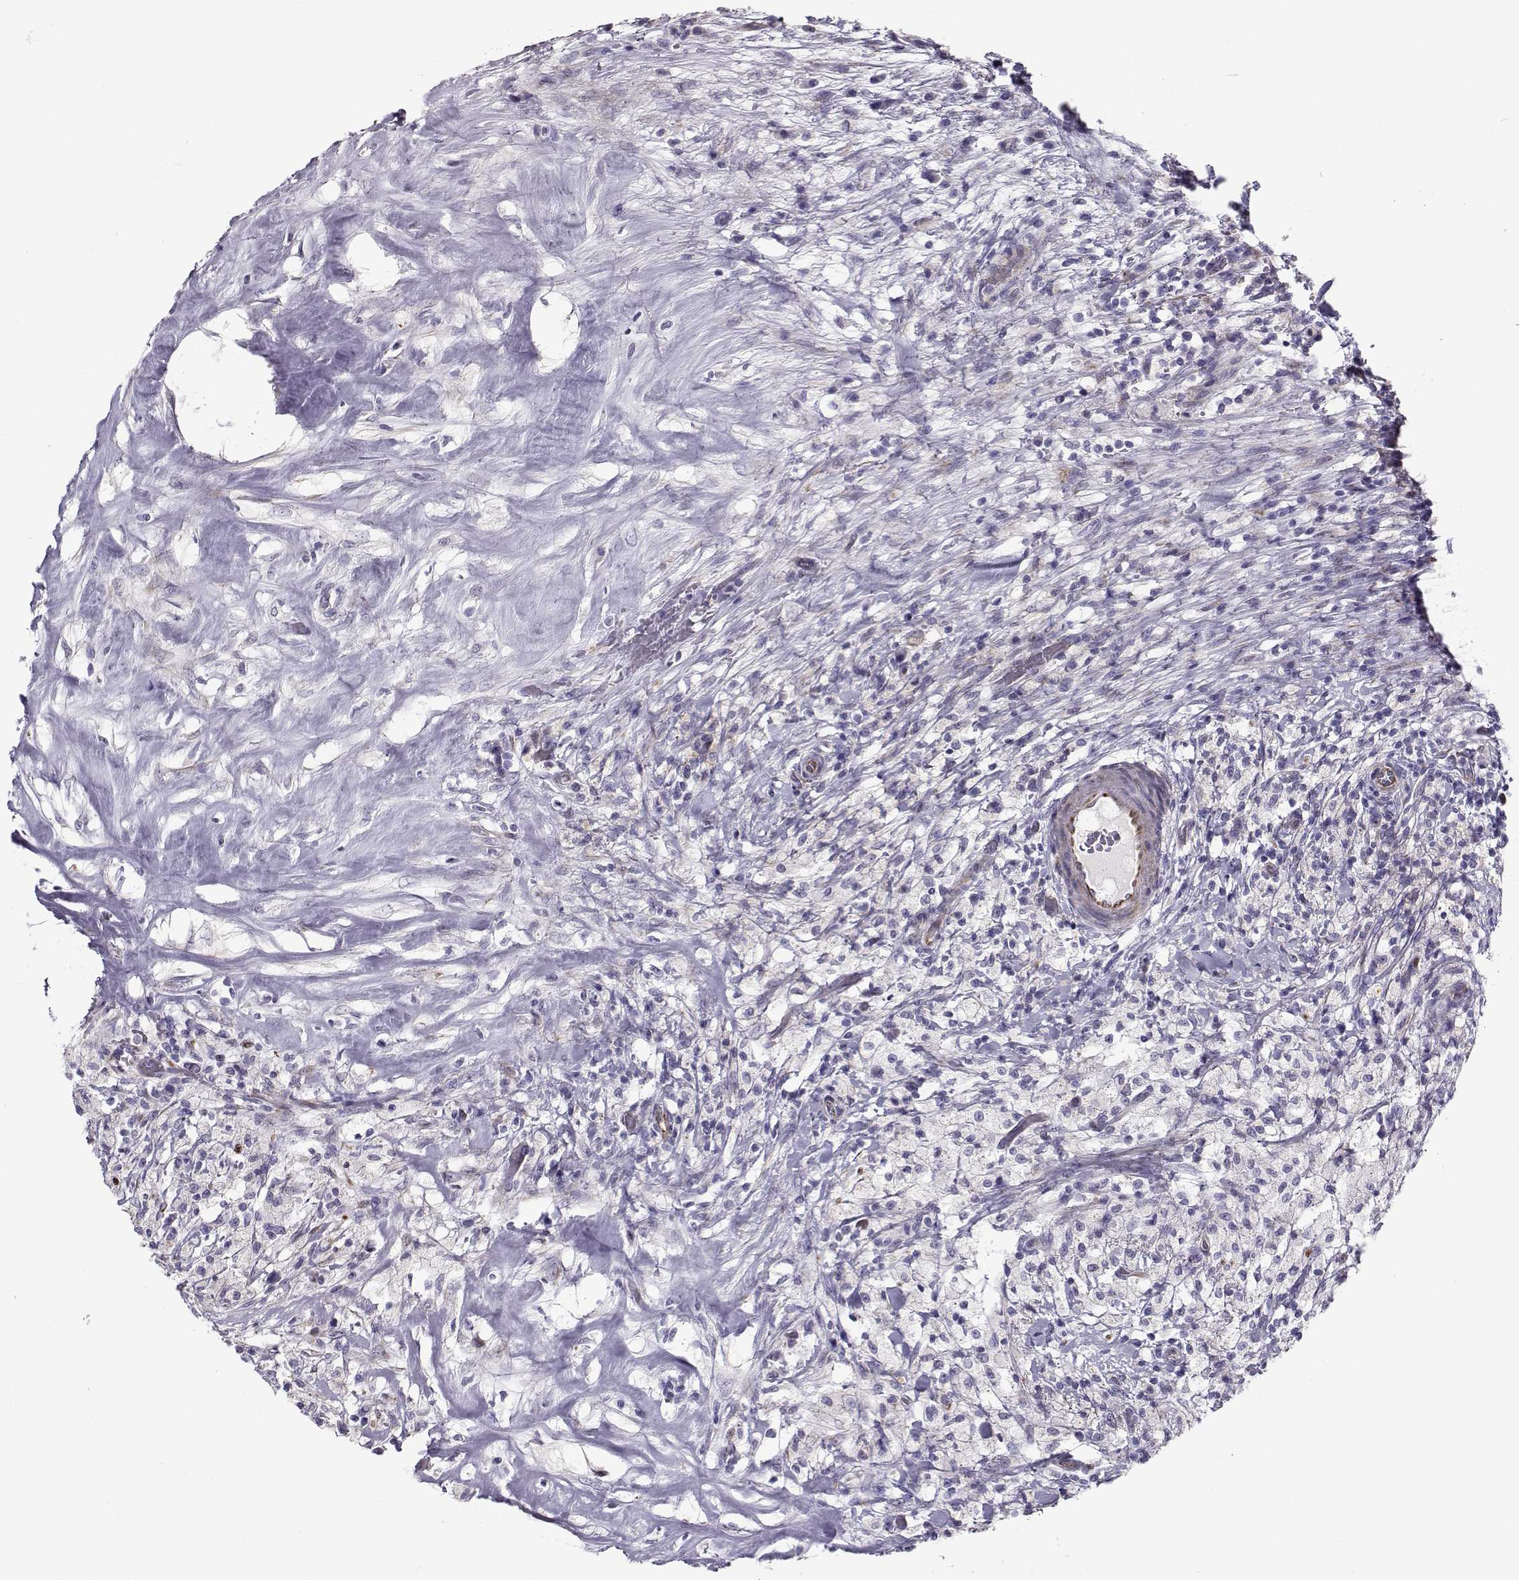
{"staining": {"intensity": "negative", "quantity": "none", "location": "none"}, "tissue": "testis cancer", "cell_type": "Tumor cells", "image_type": "cancer", "snomed": [{"axis": "morphology", "description": "Necrosis, NOS"}, {"axis": "morphology", "description": "Carcinoma, Embryonal, NOS"}, {"axis": "topography", "description": "Testis"}], "caption": "Immunohistochemistry photomicrograph of neoplastic tissue: human testis cancer (embryonal carcinoma) stained with DAB exhibits no significant protein positivity in tumor cells.", "gene": "NPW", "patient": {"sex": "male", "age": 19}}